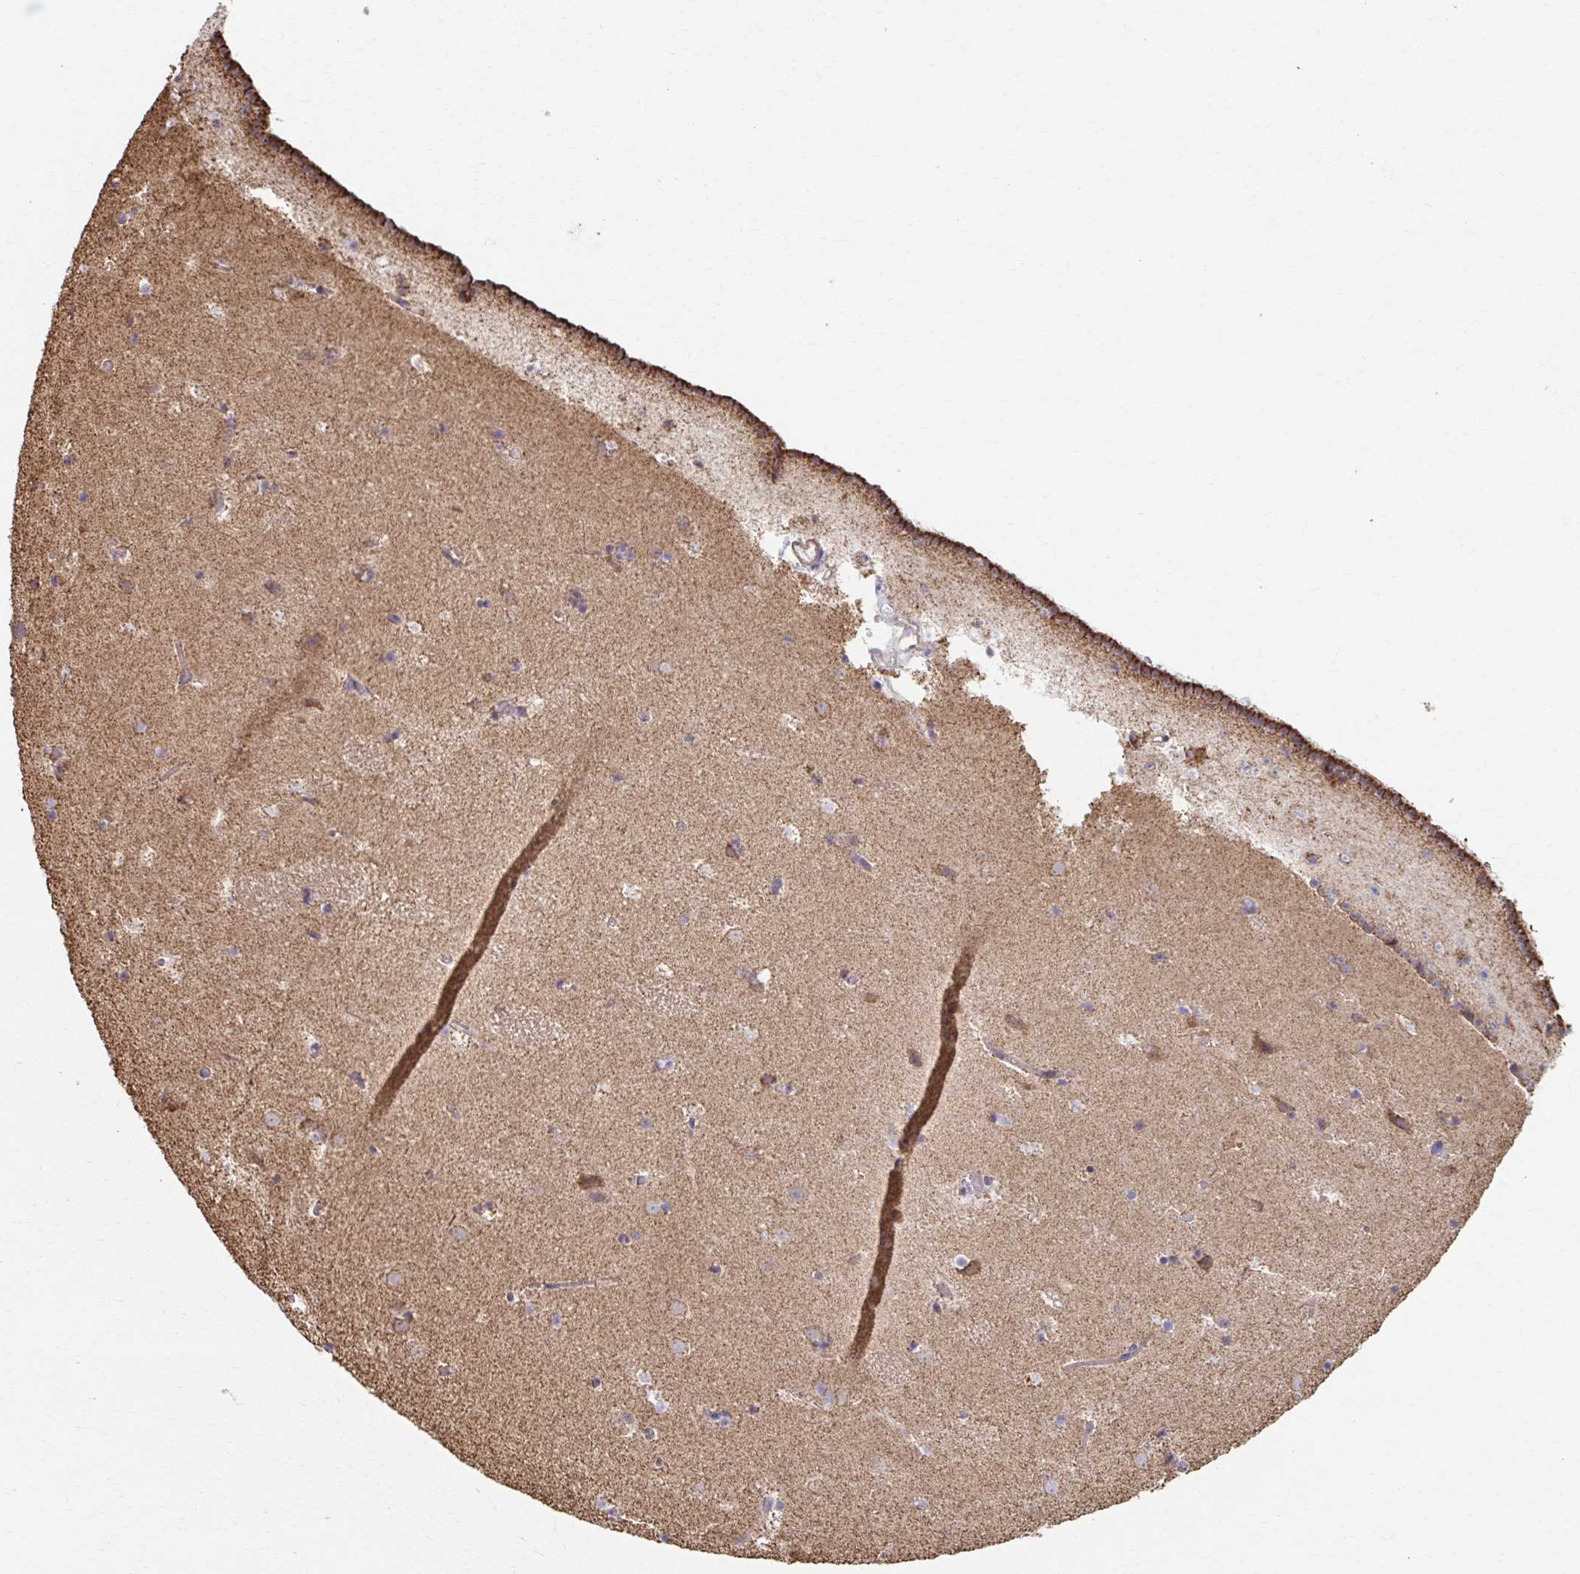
{"staining": {"intensity": "negative", "quantity": "none", "location": "none"}, "tissue": "caudate", "cell_type": "Glial cells", "image_type": "normal", "snomed": [{"axis": "morphology", "description": "Normal tissue, NOS"}, {"axis": "topography", "description": "Lateral ventricle wall"}], "caption": "This is an immunohistochemistry (IHC) image of unremarkable caudate. There is no positivity in glial cells.", "gene": "KLHL34", "patient": {"sex": "male", "age": 37}}